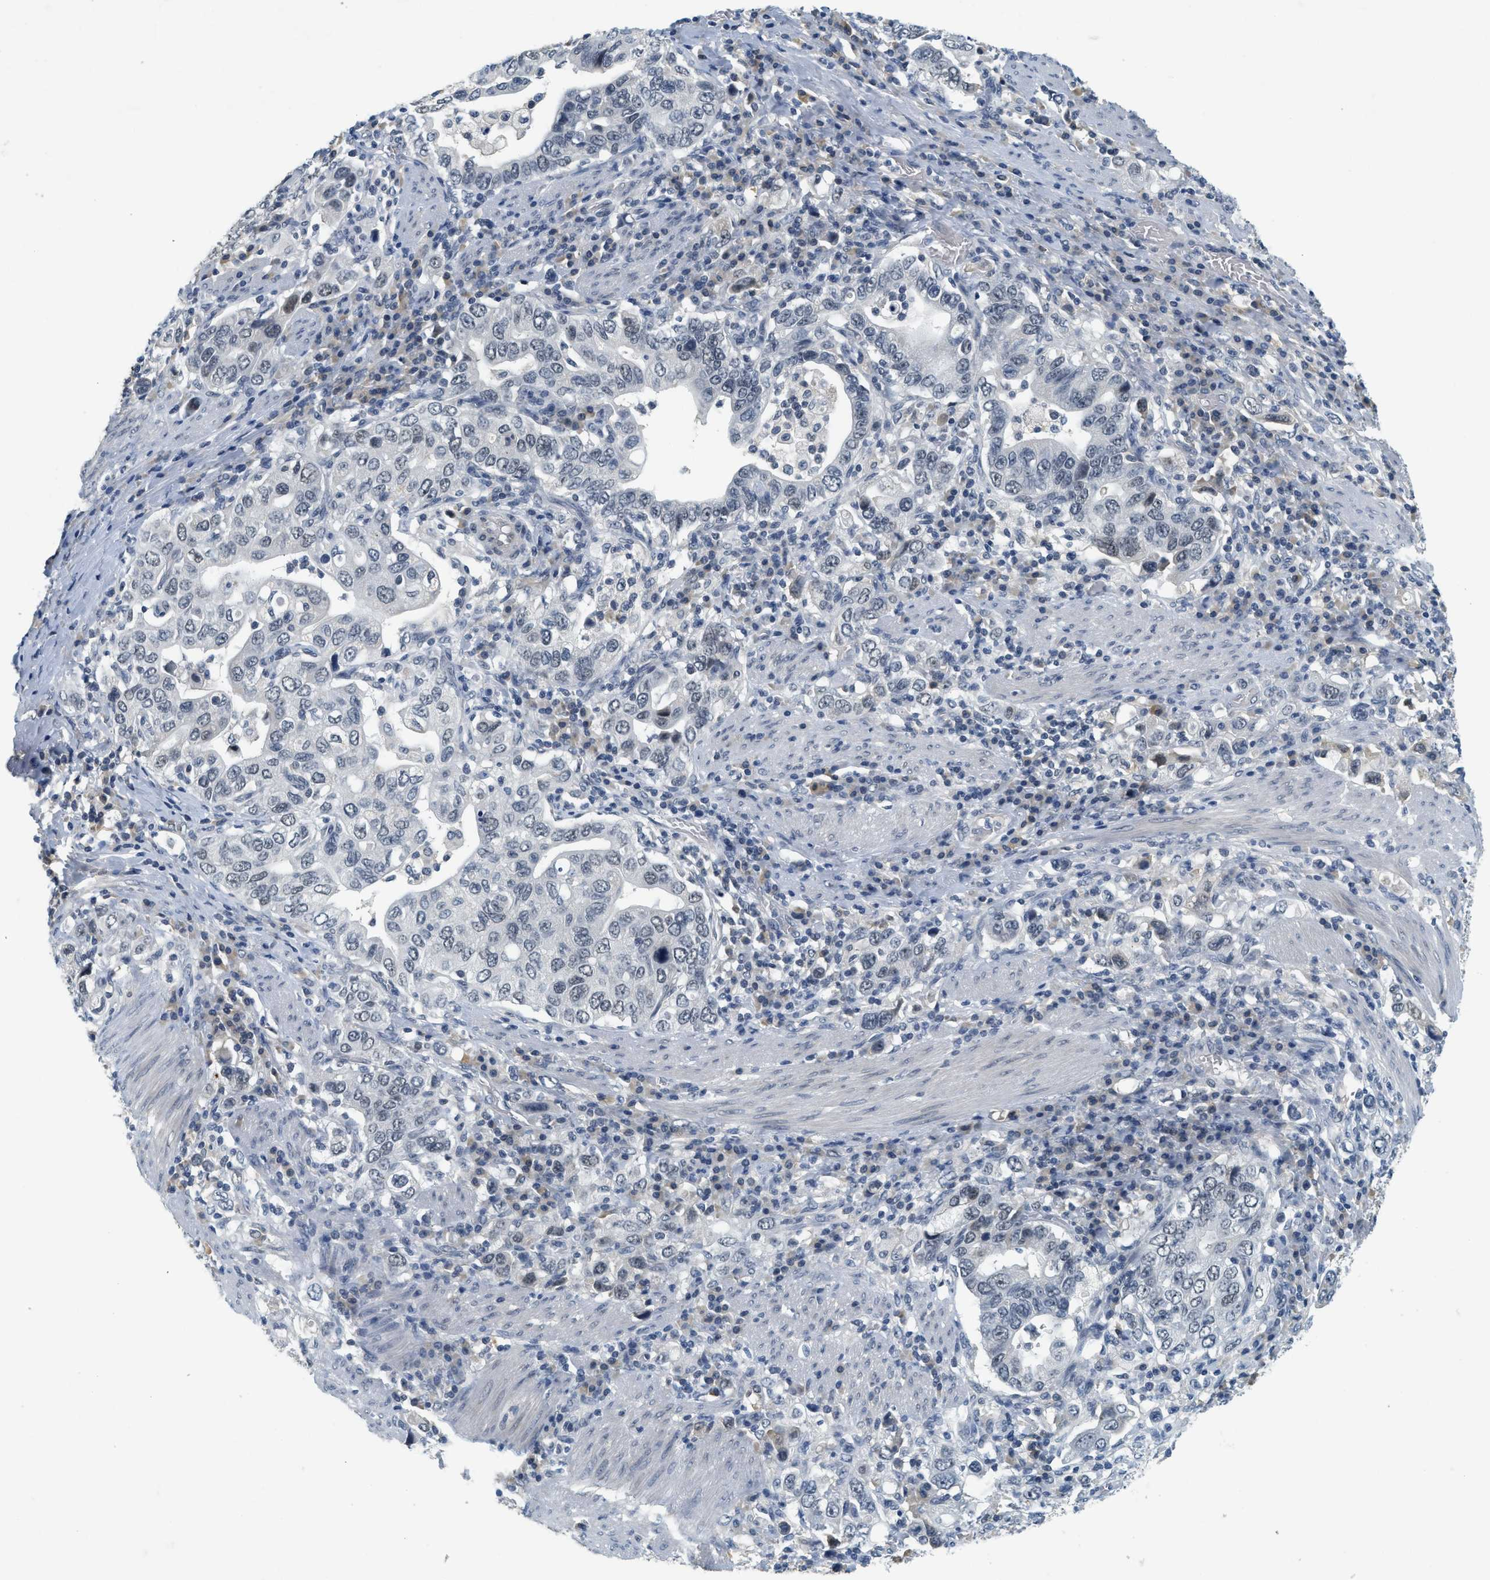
{"staining": {"intensity": "moderate", "quantity": "<25%", "location": "nuclear"}, "tissue": "stomach cancer", "cell_type": "Tumor cells", "image_type": "cancer", "snomed": [{"axis": "morphology", "description": "Adenocarcinoma, NOS"}, {"axis": "topography", "description": "Stomach, upper"}], "caption": "Adenocarcinoma (stomach) was stained to show a protein in brown. There is low levels of moderate nuclear positivity in about <25% of tumor cells.", "gene": "MZF1", "patient": {"sex": "male", "age": 62}}